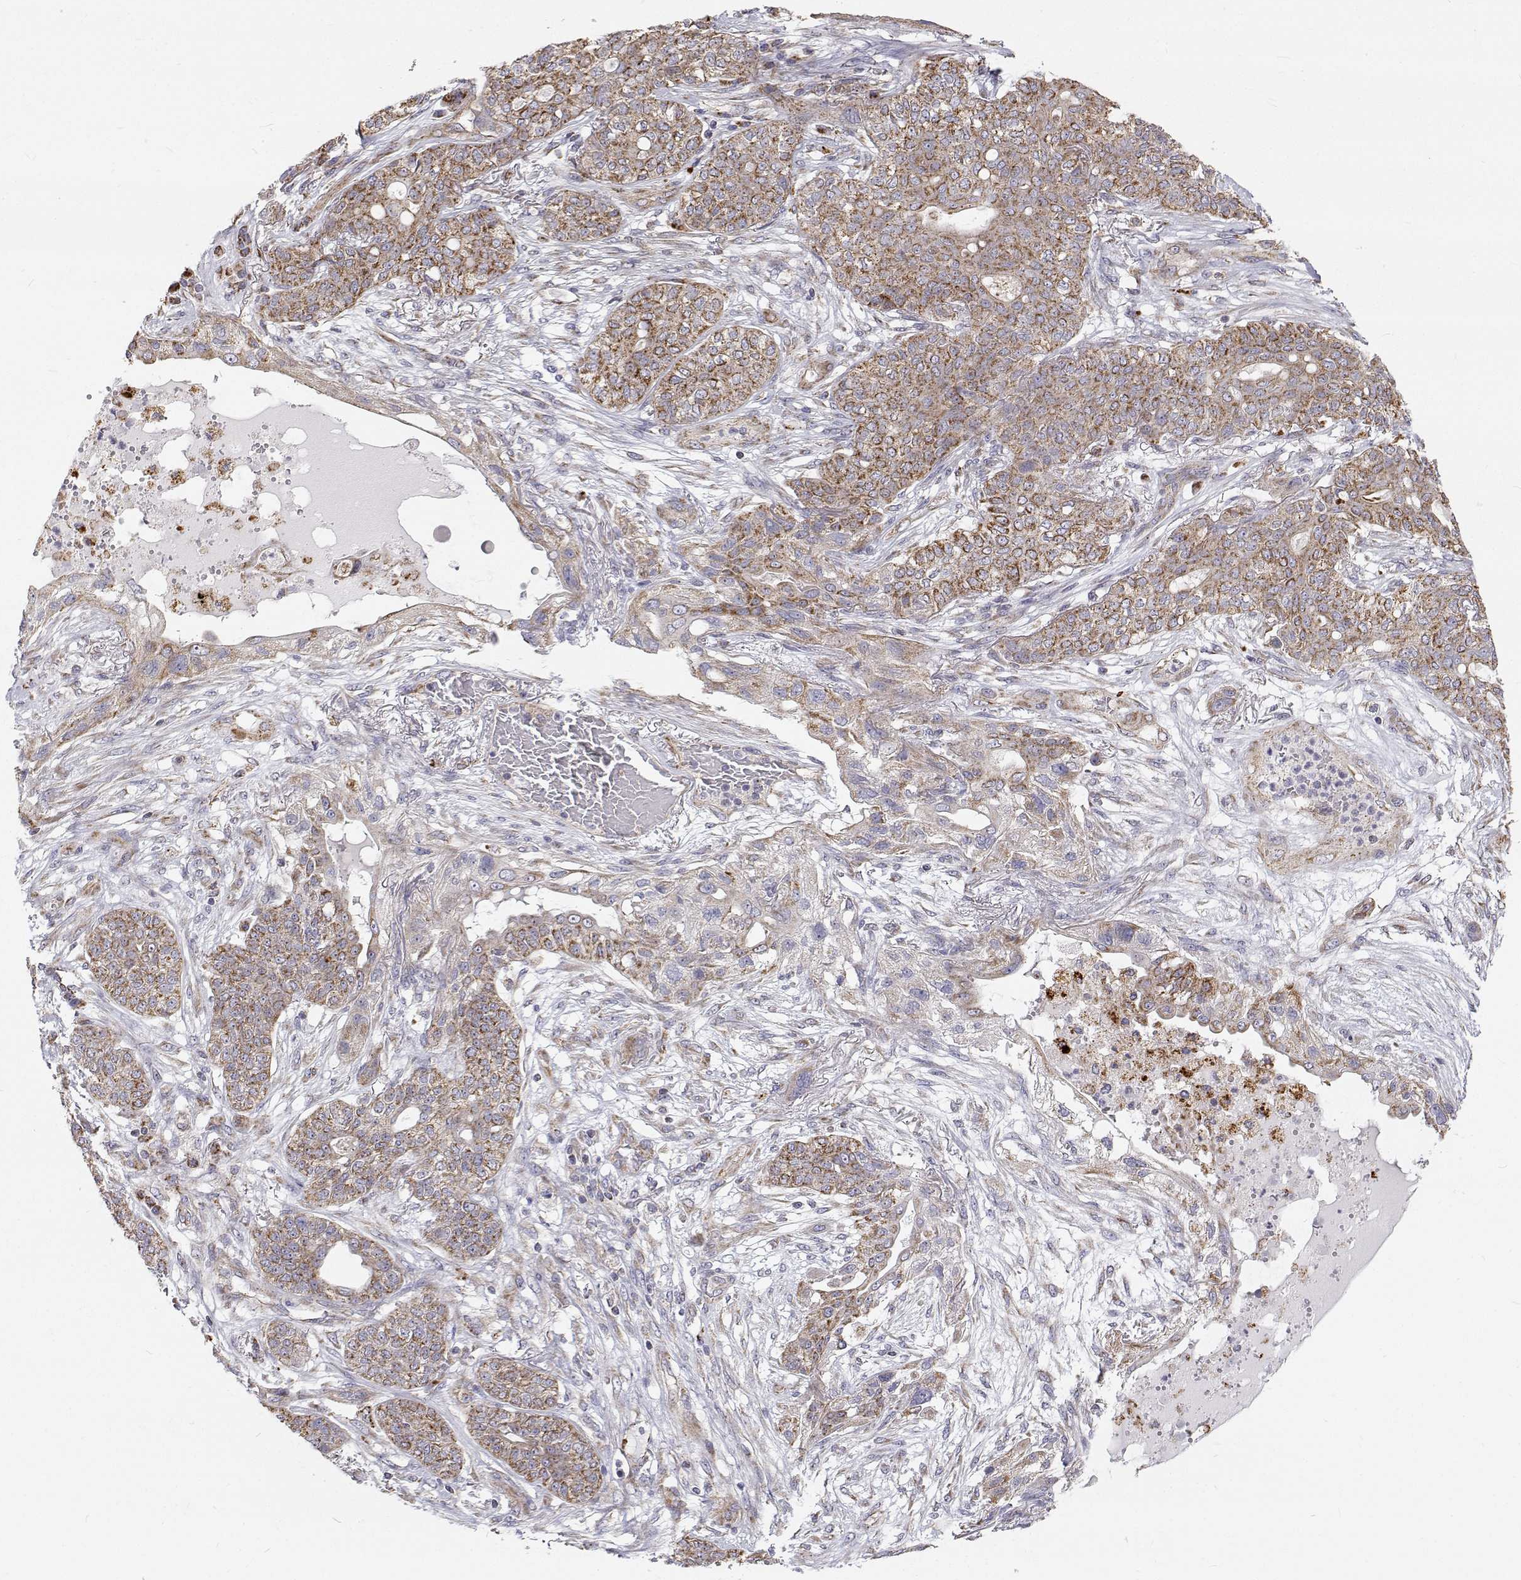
{"staining": {"intensity": "moderate", "quantity": ">75%", "location": "cytoplasmic/membranous"}, "tissue": "lung cancer", "cell_type": "Tumor cells", "image_type": "cancer", "snomed": [{"axis": "morphology", "description": "Squamous cell carcinoma, NOS"}, {"axis": "topography", "description": "Lung"}], "caption": "An image showing moderate cytoplasmic/membranous expression in approximately >75% of tumor cells in lung cancer, as visualized by brown immunohistochemical staining.", "gene": "SPICE1", "patient": {"sex": "female", "age": 70}}